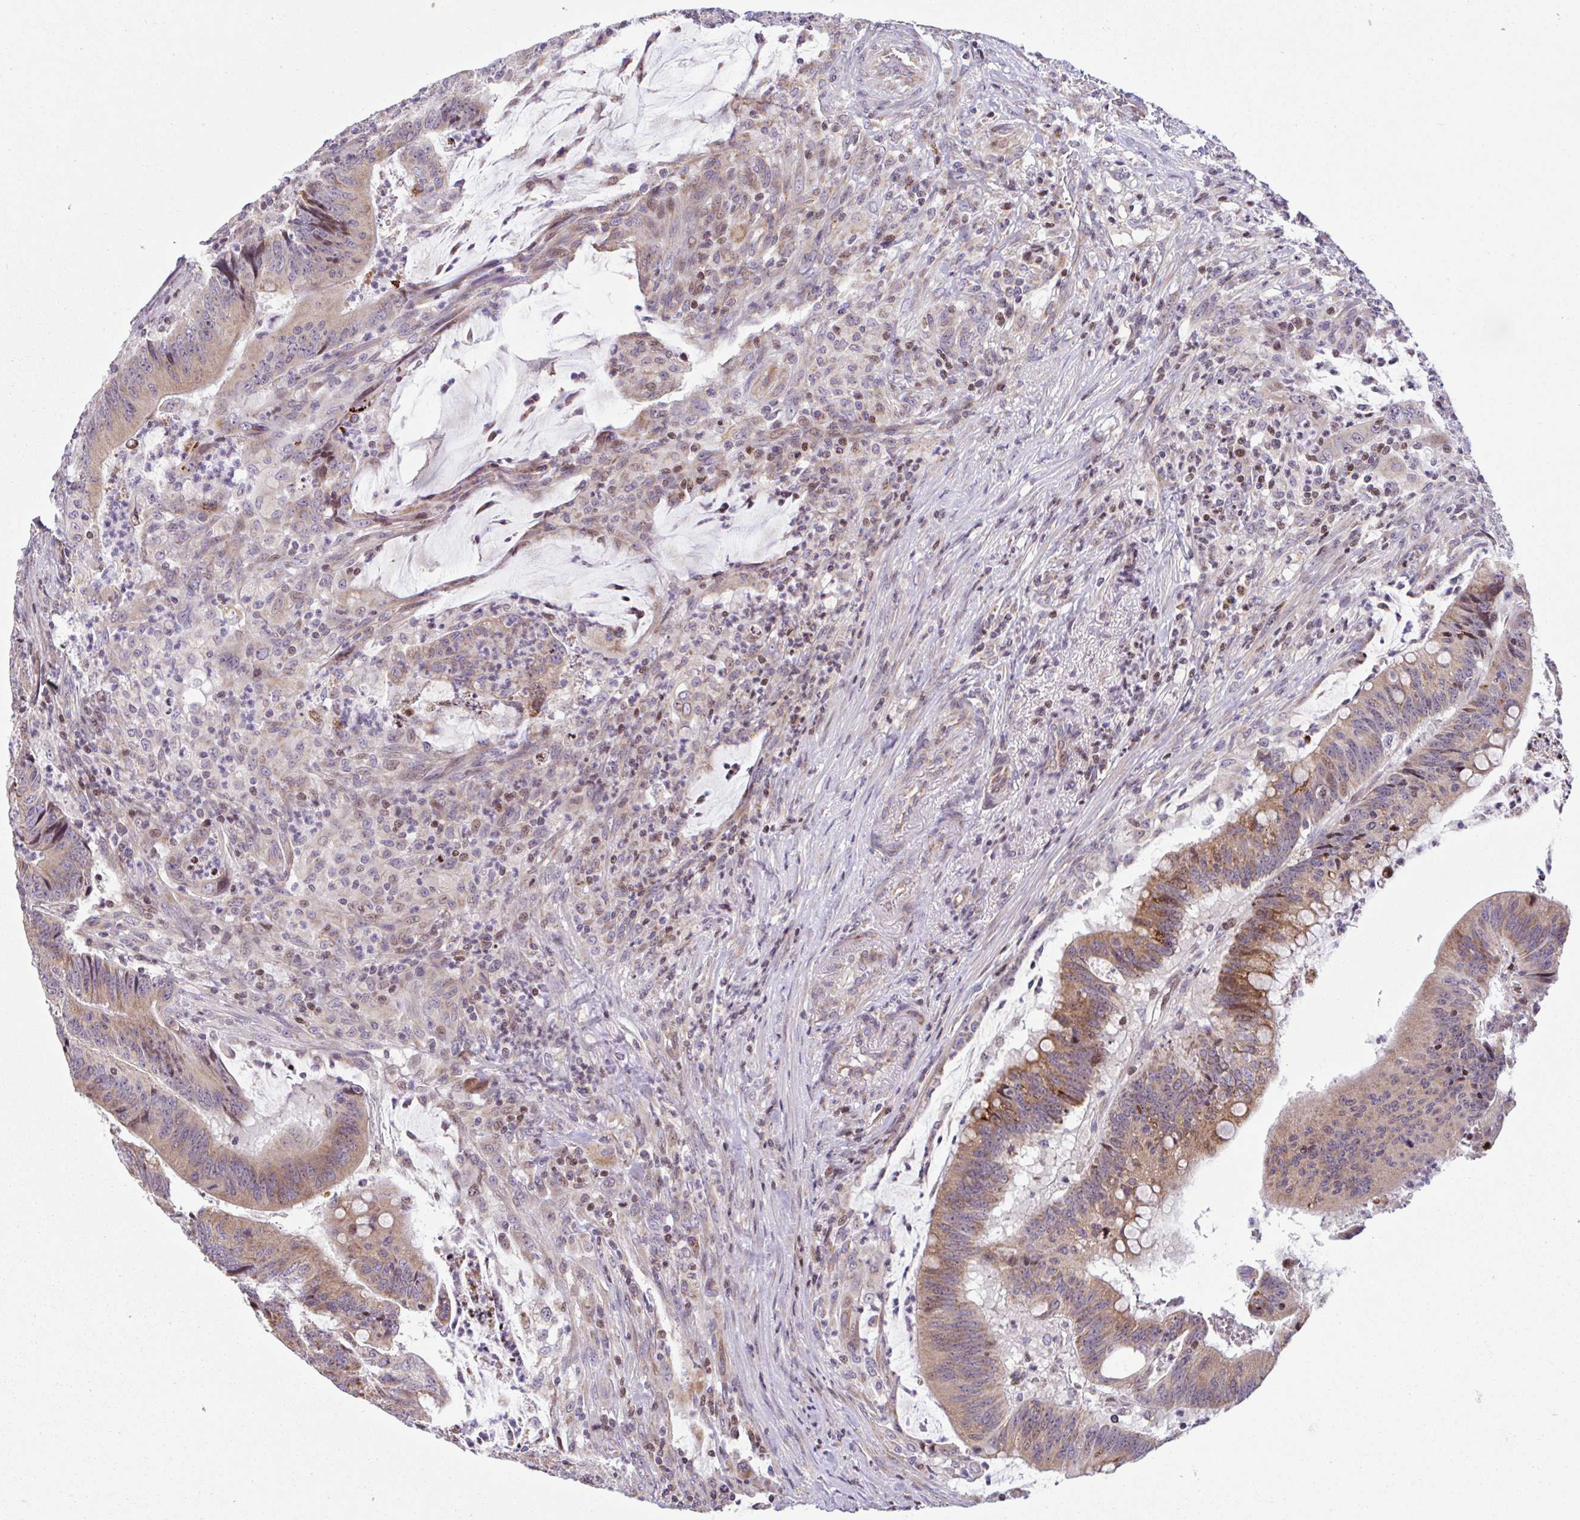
{"staining": {"intensity": "moderate", "quantity": ">75%", "location": "cytoplasmic/membranous"}, "tissue": "colorectal cancer", "cell_type": "Tumor cells", "image_type": "cancer", "snomed": [{"axis": "morphology", "description": "Adenocarcinoma, NOS"}, {"axis": "topography", "description": "Colon"}], "caption": "Adenocarcinoma (colorectal) stained for a protein reveals moderate cytoplasmic/membranous positivity in tumor cells. The protein of interest is shown in brown color, while the nuclei are stained blue.", "gene": "FIGNL1", "patient": {"sex": "female", "age": 87}}